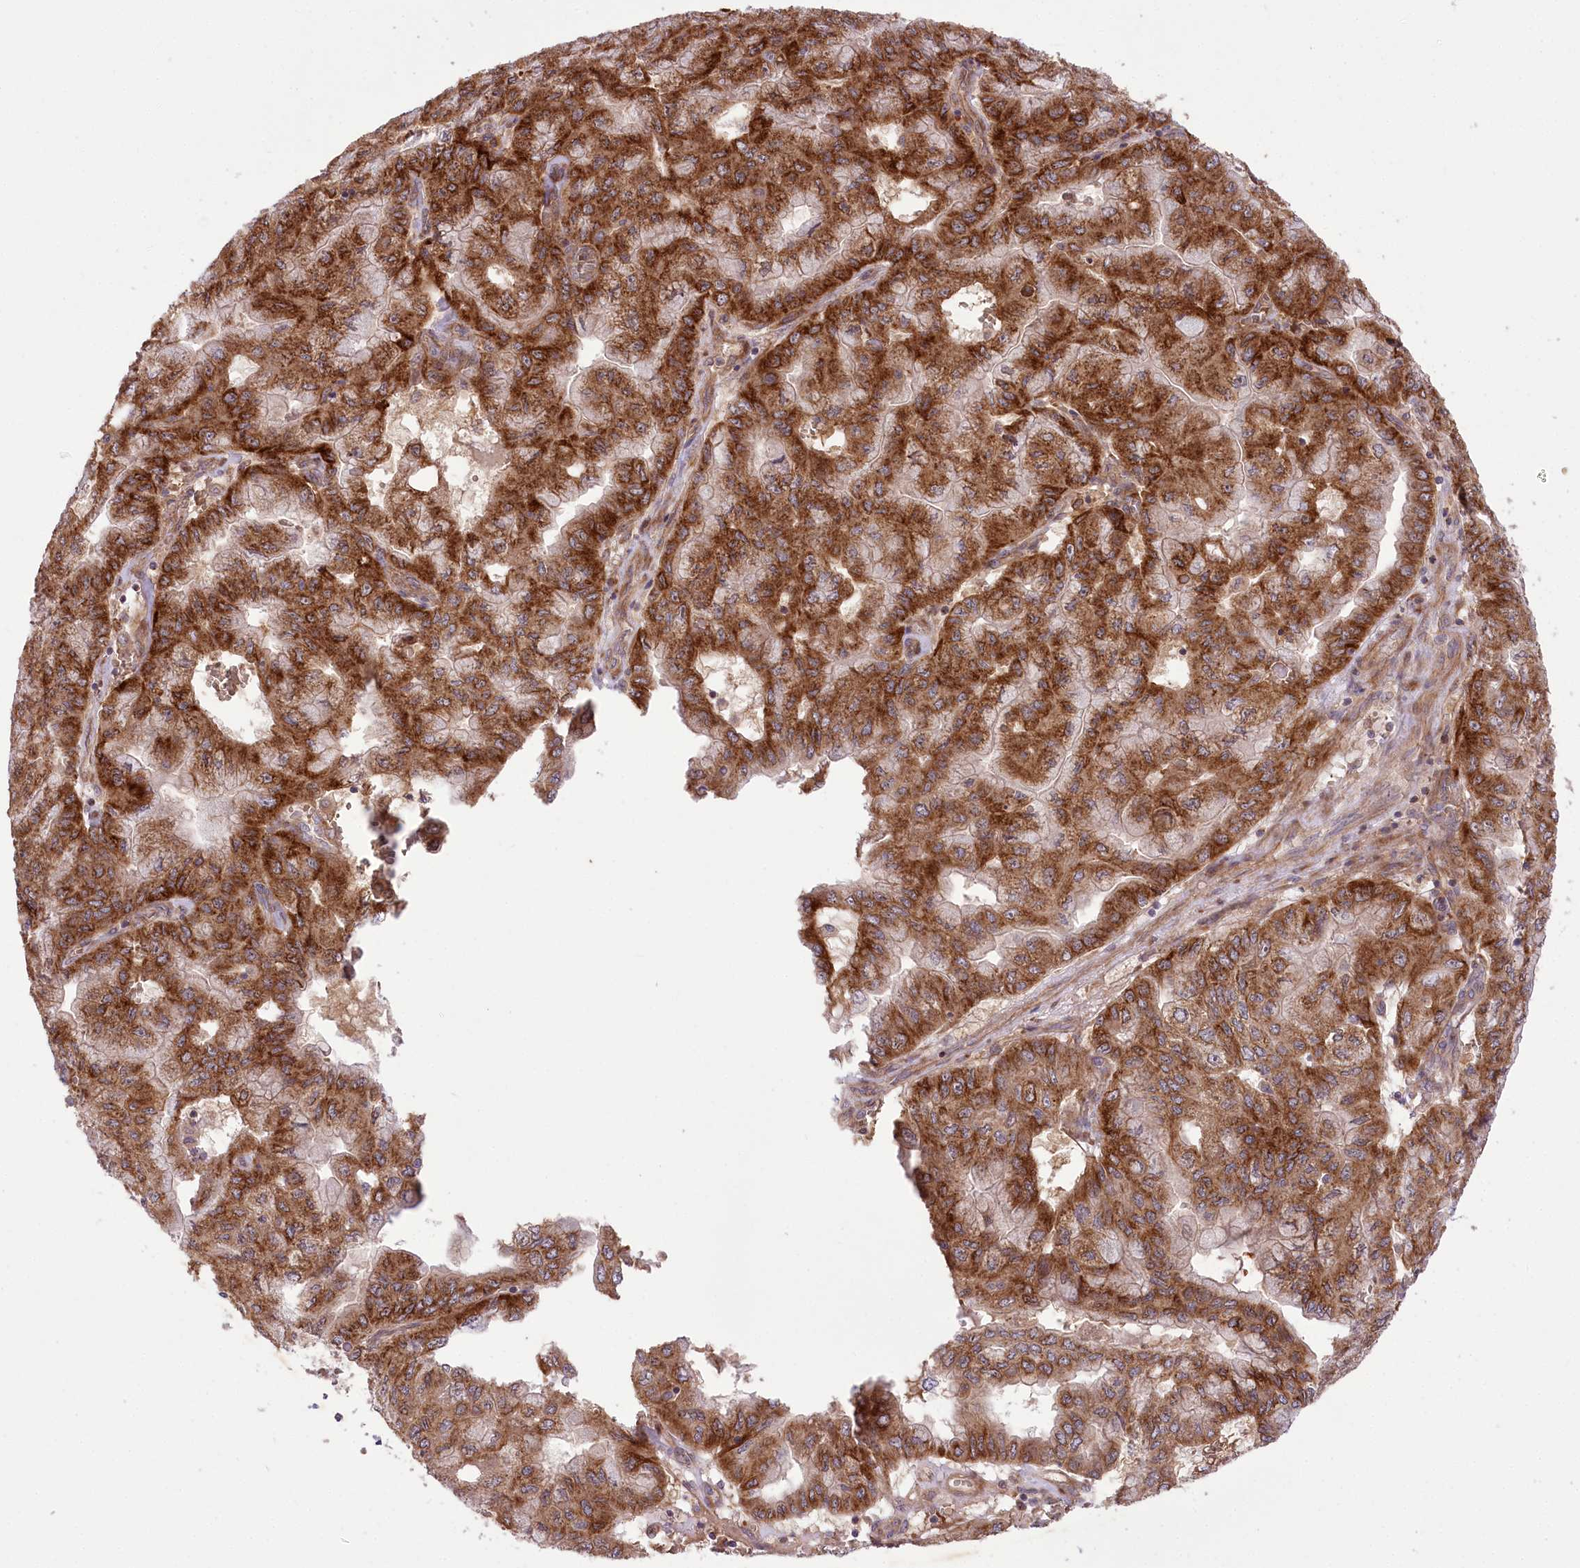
{"staining": {"intensity": "strong", "quantity": ">75%", "location": "cytoplasmic/membranous"}, "tissue": "pancreatic cancer", "cell_type": "Tumor cells", "image_type": "cancer", "snomed": [{"axis": "morphology", "description": "Adenocarcinoma, NOS"}, {"axis": "topography", "description": "Pancreas"}], "caption": "Tumor cells show high levels of strong cytoplasmic/membranous expression in approximately >75% of cells in human pancreatic adenocarcinoma.", "gene": "TRUB1", "patient": {"sex": "male", "age": 51}}